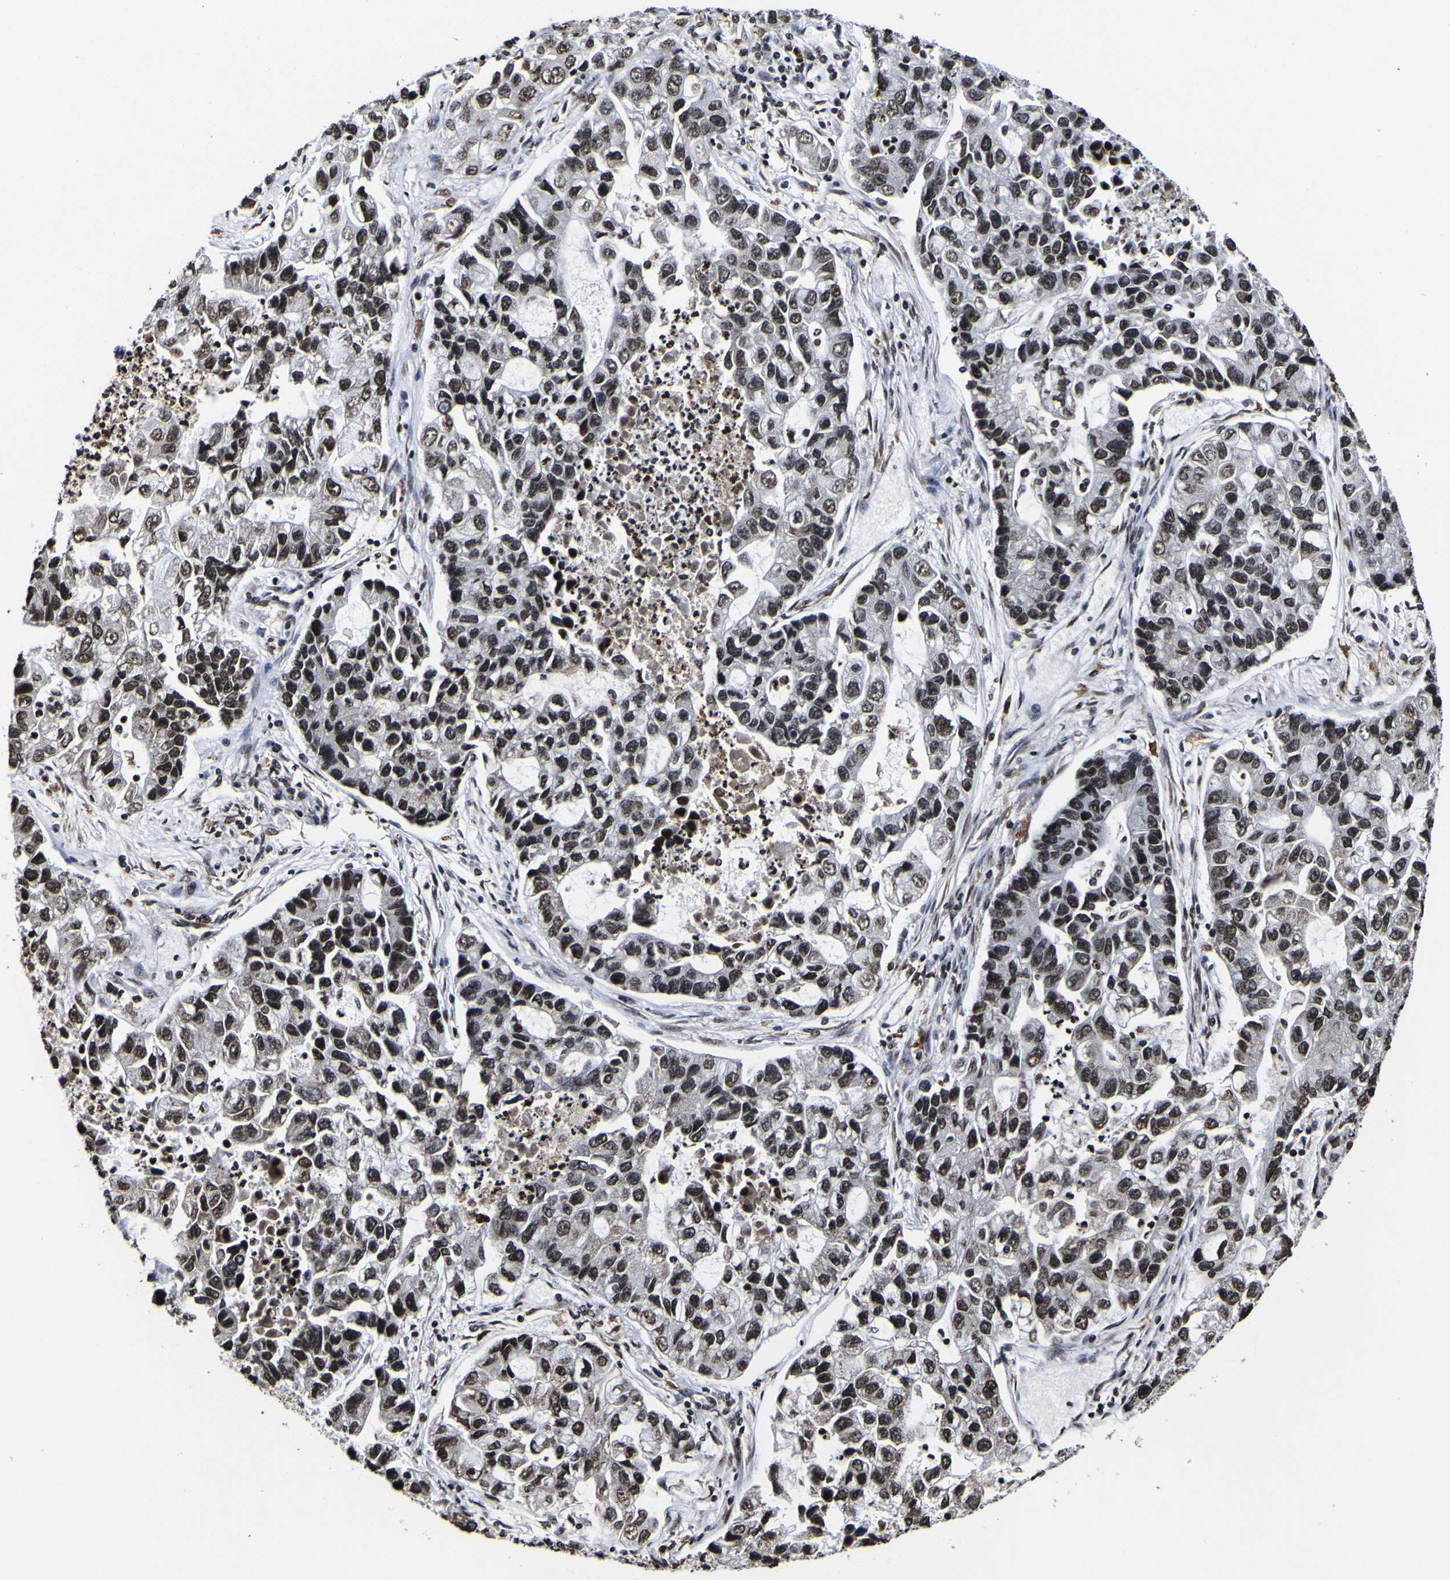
{"staining": {"intensity": "strong", "quantity": ">75%", "location": "nuclear"}, "tissue": "lung cancer", "cell_type": "Tumor cells", "image_type": "cancer", "snomed": [{"axis": "morphology", "description": "Adenocarcinoma, NOS"}, {"axis": "topography", "description": "Lung"}], "caption": "Tumor cells show strong nuclear staining in about >75% of cells in lung adenocarcinoma. The staining was performed using DAB to visualize the protein expression in brown, while the nuclei were stained in blue with hematoxylin (Magnification: 20x).", "gene": "PIAS1", "patient": {"sex": "female", "age": 51}}